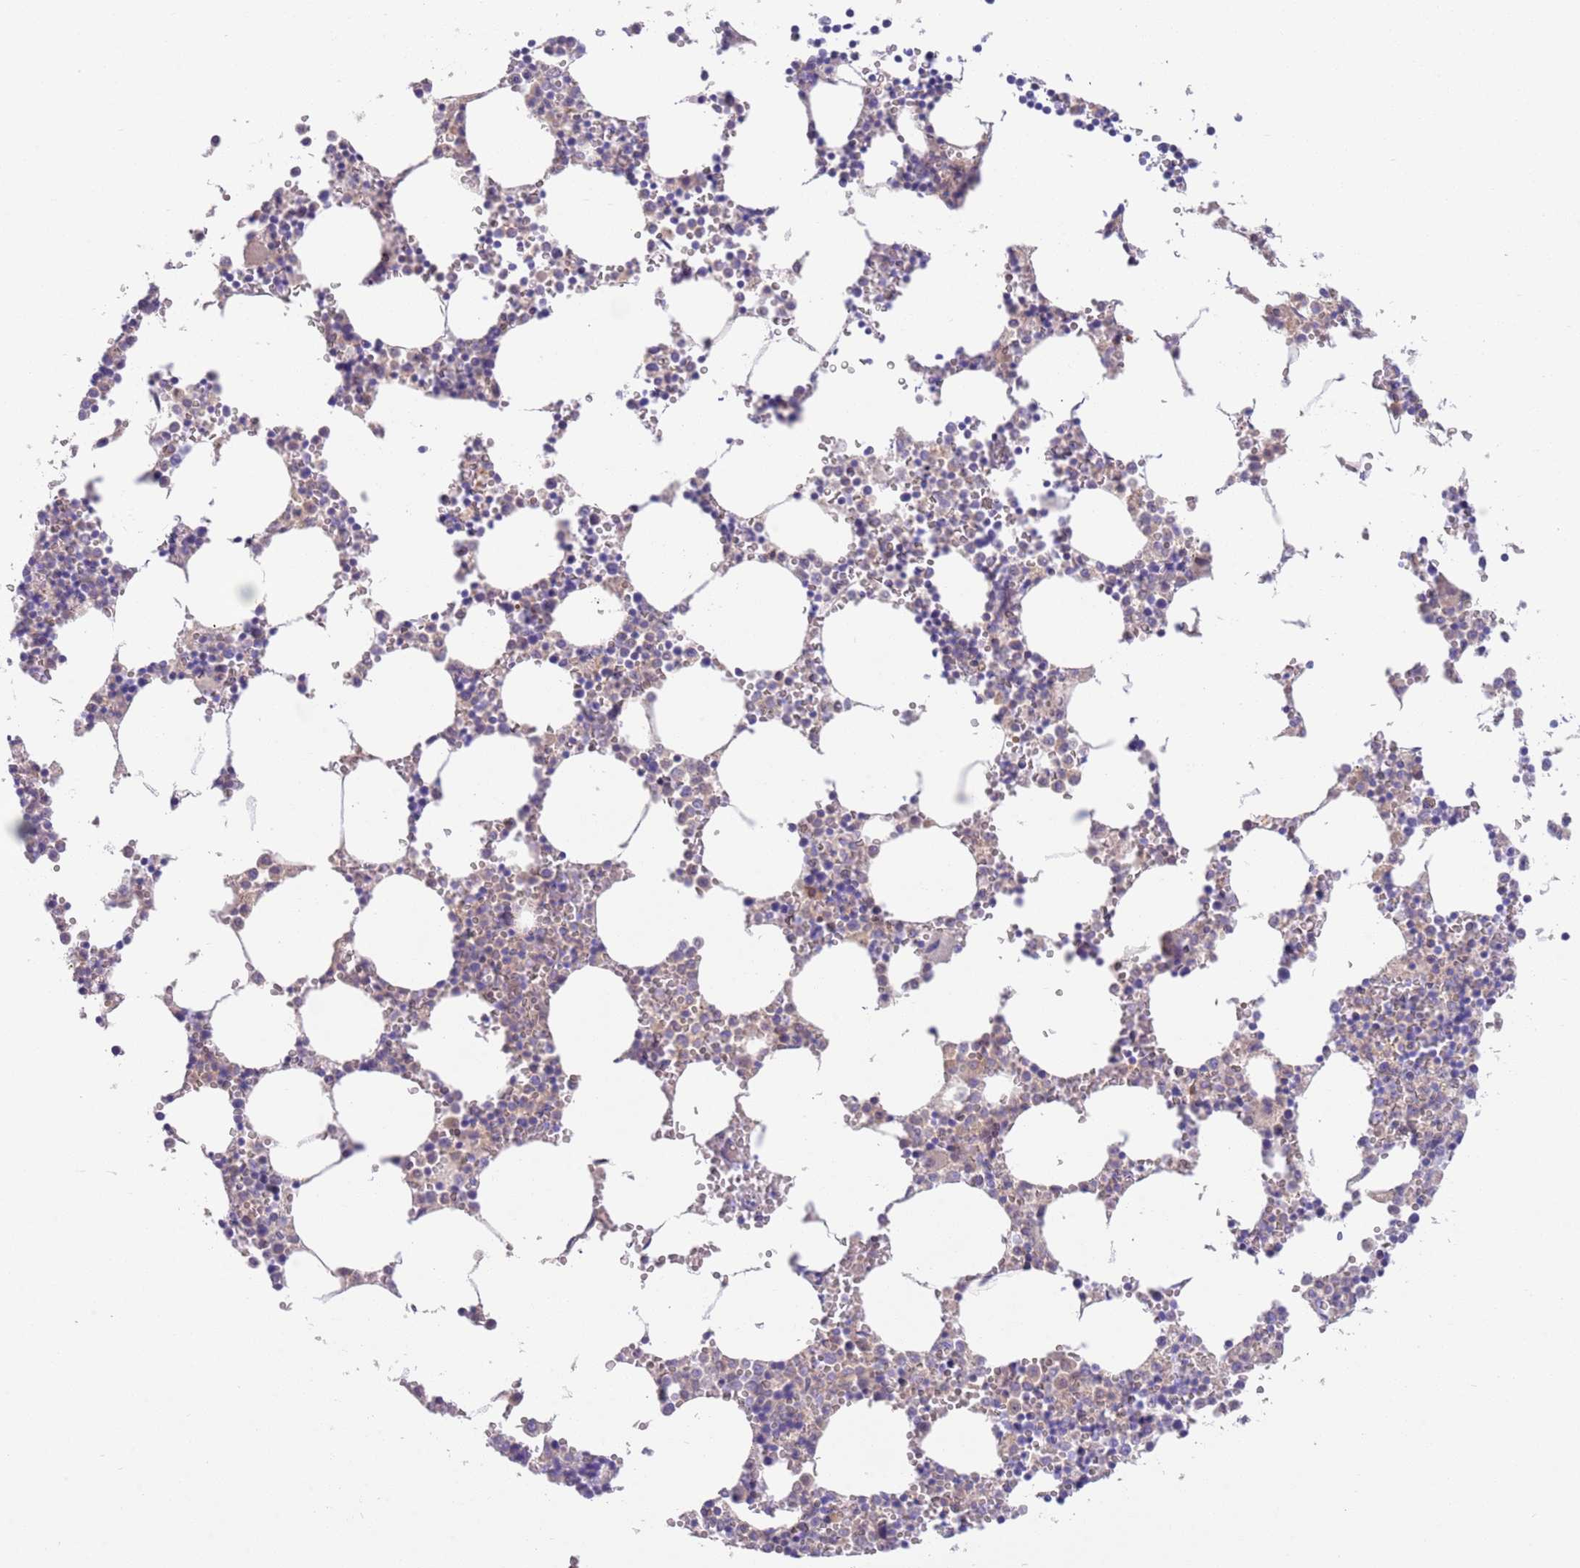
{"staining": {"intensity": "negative", "quantity": "none", "location": "none"}, "tissue": "bone marrow", "cell_type": "Hematopoietic cells", "image_type": "normal", "snomed": [{"axis": "morphology", "description": "Normal tissue, NOS"}, {"axis": "topography", "description": "Bone marrow"}], "caption": "A histopathology image of human bone marrow is negative for staining in hematopoietic cells. The staining is performed using DAB (3,3'-diaminobenzidine) brown chromogen with nuclei counter-stained in using hematoxylin.", "gene": "IGFL4", "patient": {"sex": "female", "age": 64}}